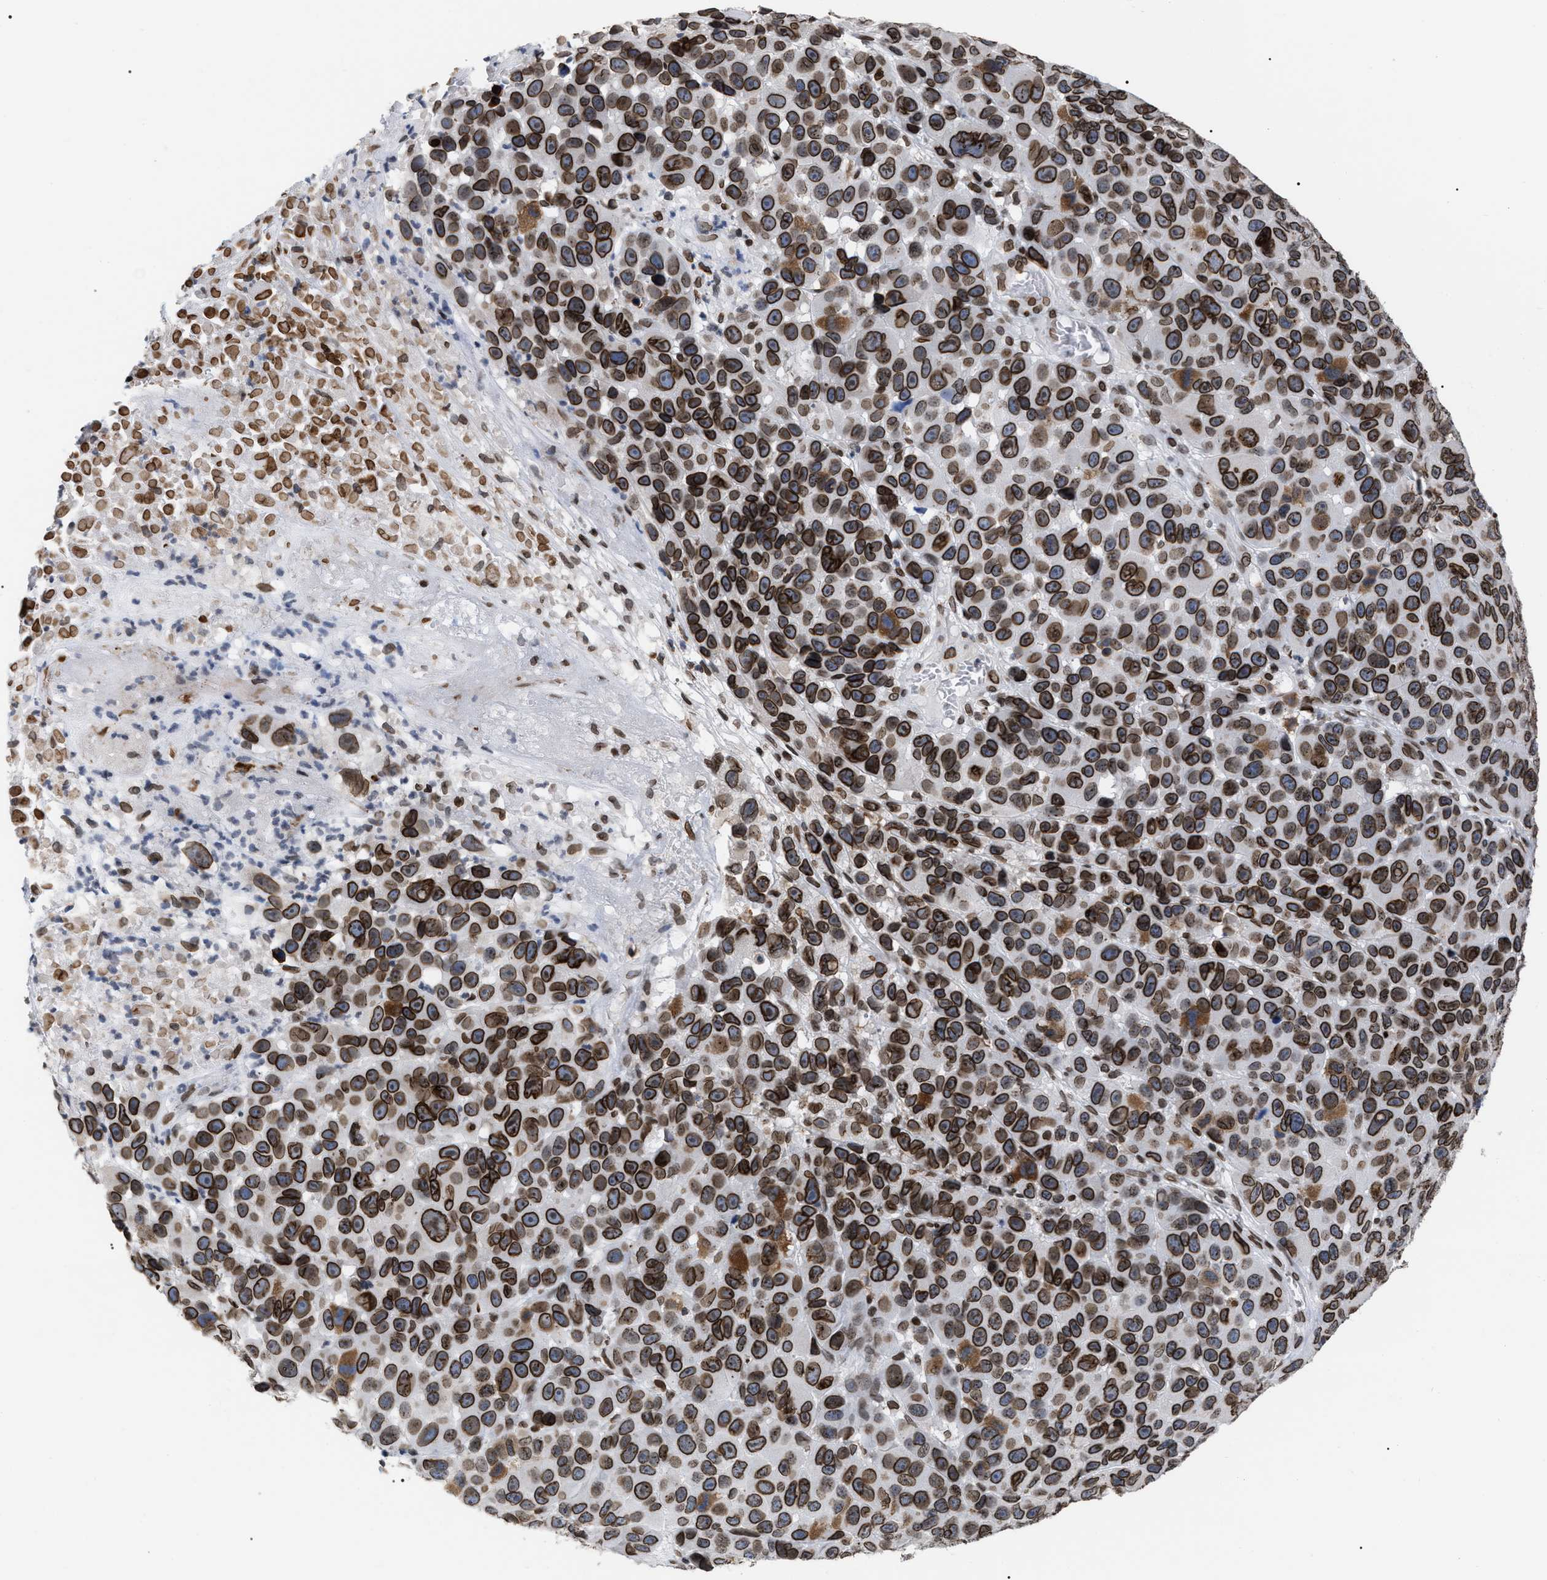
{"staining": {"intensity": "strong", "quantity": ">75%", "location": "cytoplasmic/membranous,nuclear"}, "tissue": "melanoma", "cell_type": "Tumor cells", "image_type": "cancer", "snomed": [{"axis": "morphology", "description": "Malignant melanoma, NOS"}, {"axis": "topography", "description": "Skin"}], "caption": "The histopathology image reveals immunohistochemical staining of melanoma. There is strong cytoplasmic/membranous and nuclear expression is seen in about >75% of tumor cells. The staining is performed using DAB brown chromogen to label protein expression. The nuclei are counter-stained blue using hematoxylin.", "gene": "TPR", "patient": {"sex": "male", "age": 53}}